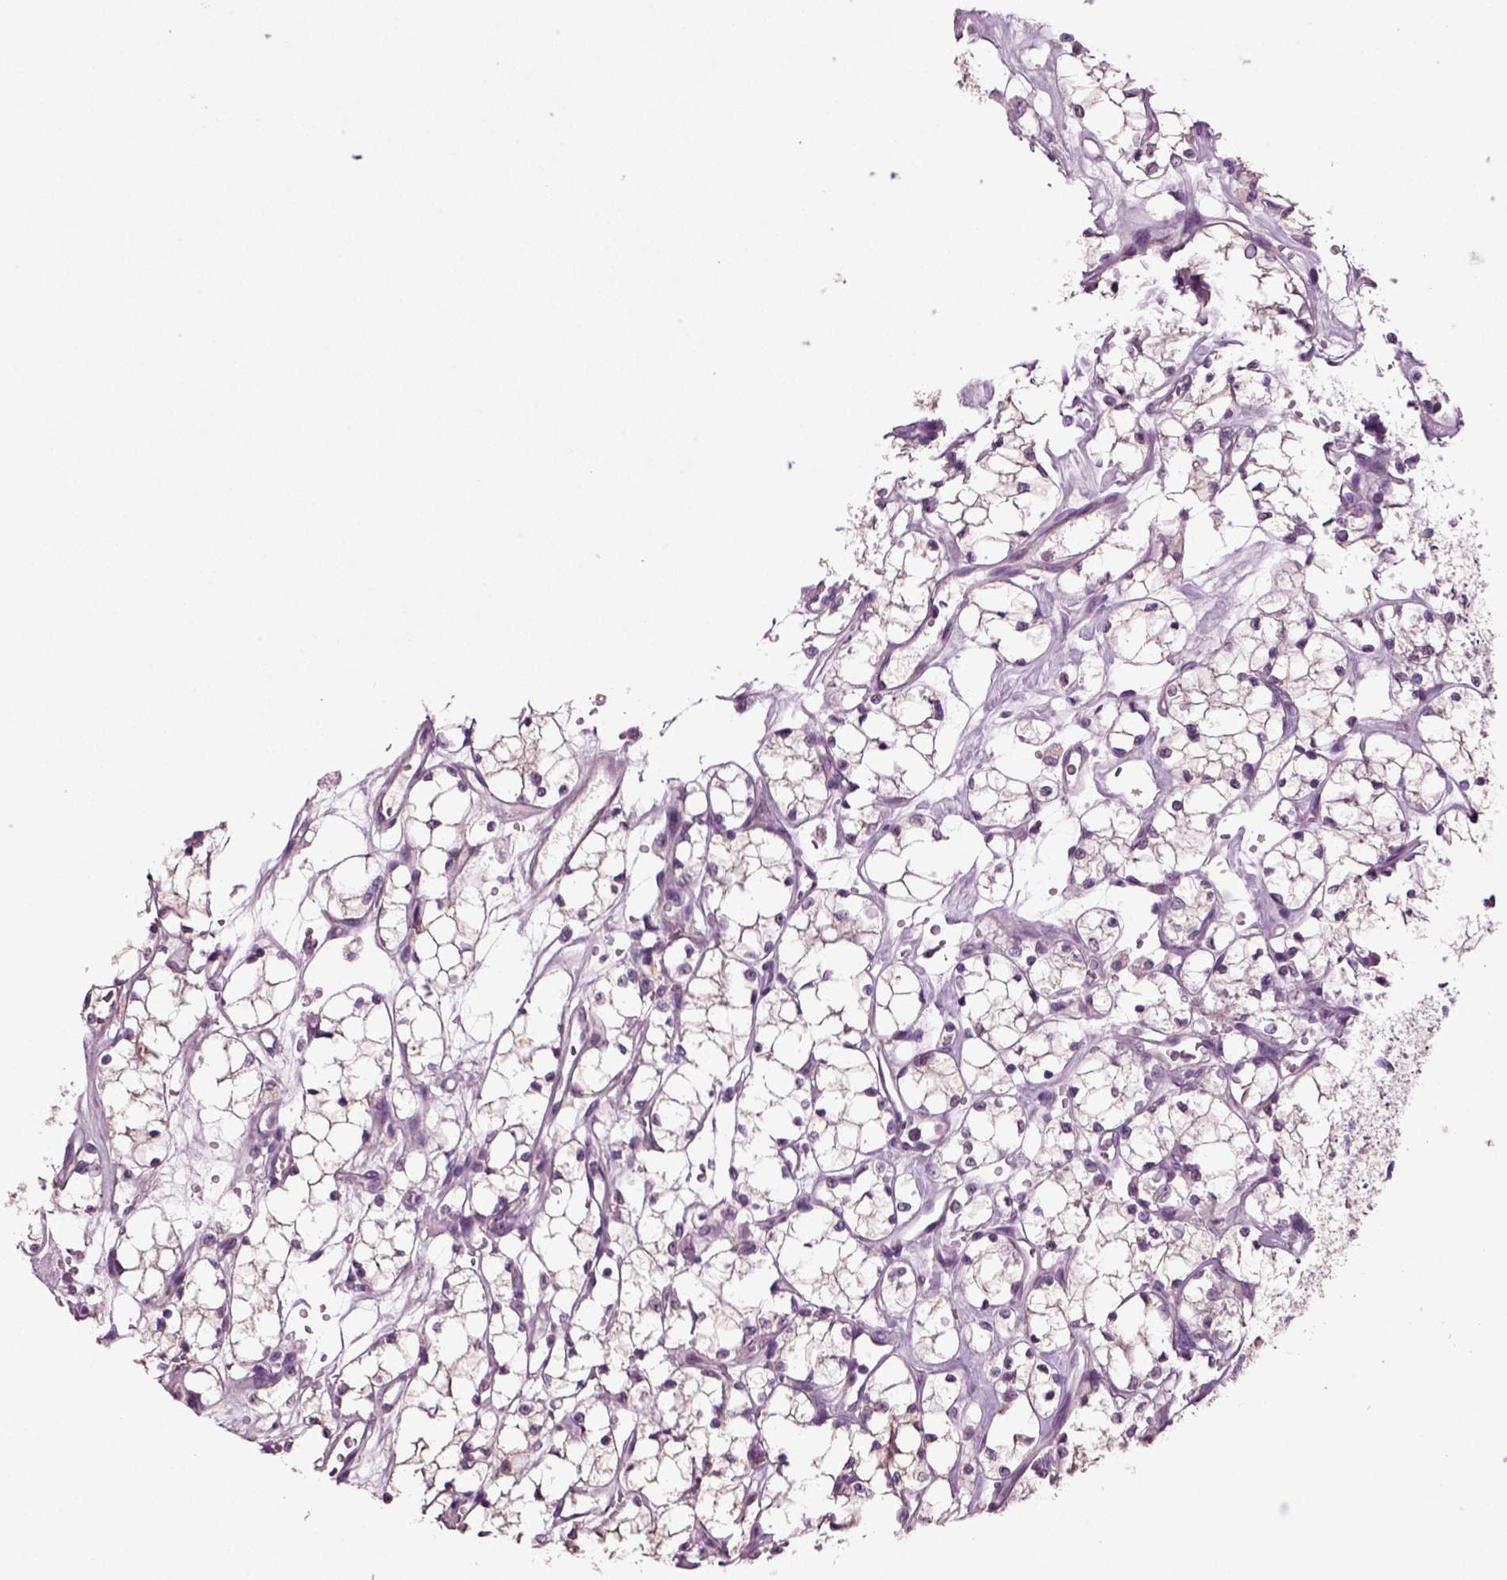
{"staining": {"intensity": "negative", "quantity": "none", "location": "none"}, "tissue": "renal cancer", "cell_type": "Tumor cells", "image_type": "cancer", "snomed": [{"axis": "morphology", "description": "Adenocarcinoma, NOS"}, {"axis": "topography", "description": "Kidney"}], "caption": "Tumor cells are negative for protein expression in human renal cancer.", "gene": "FGF11", "patient": {"sex": "female", "age": 69}}